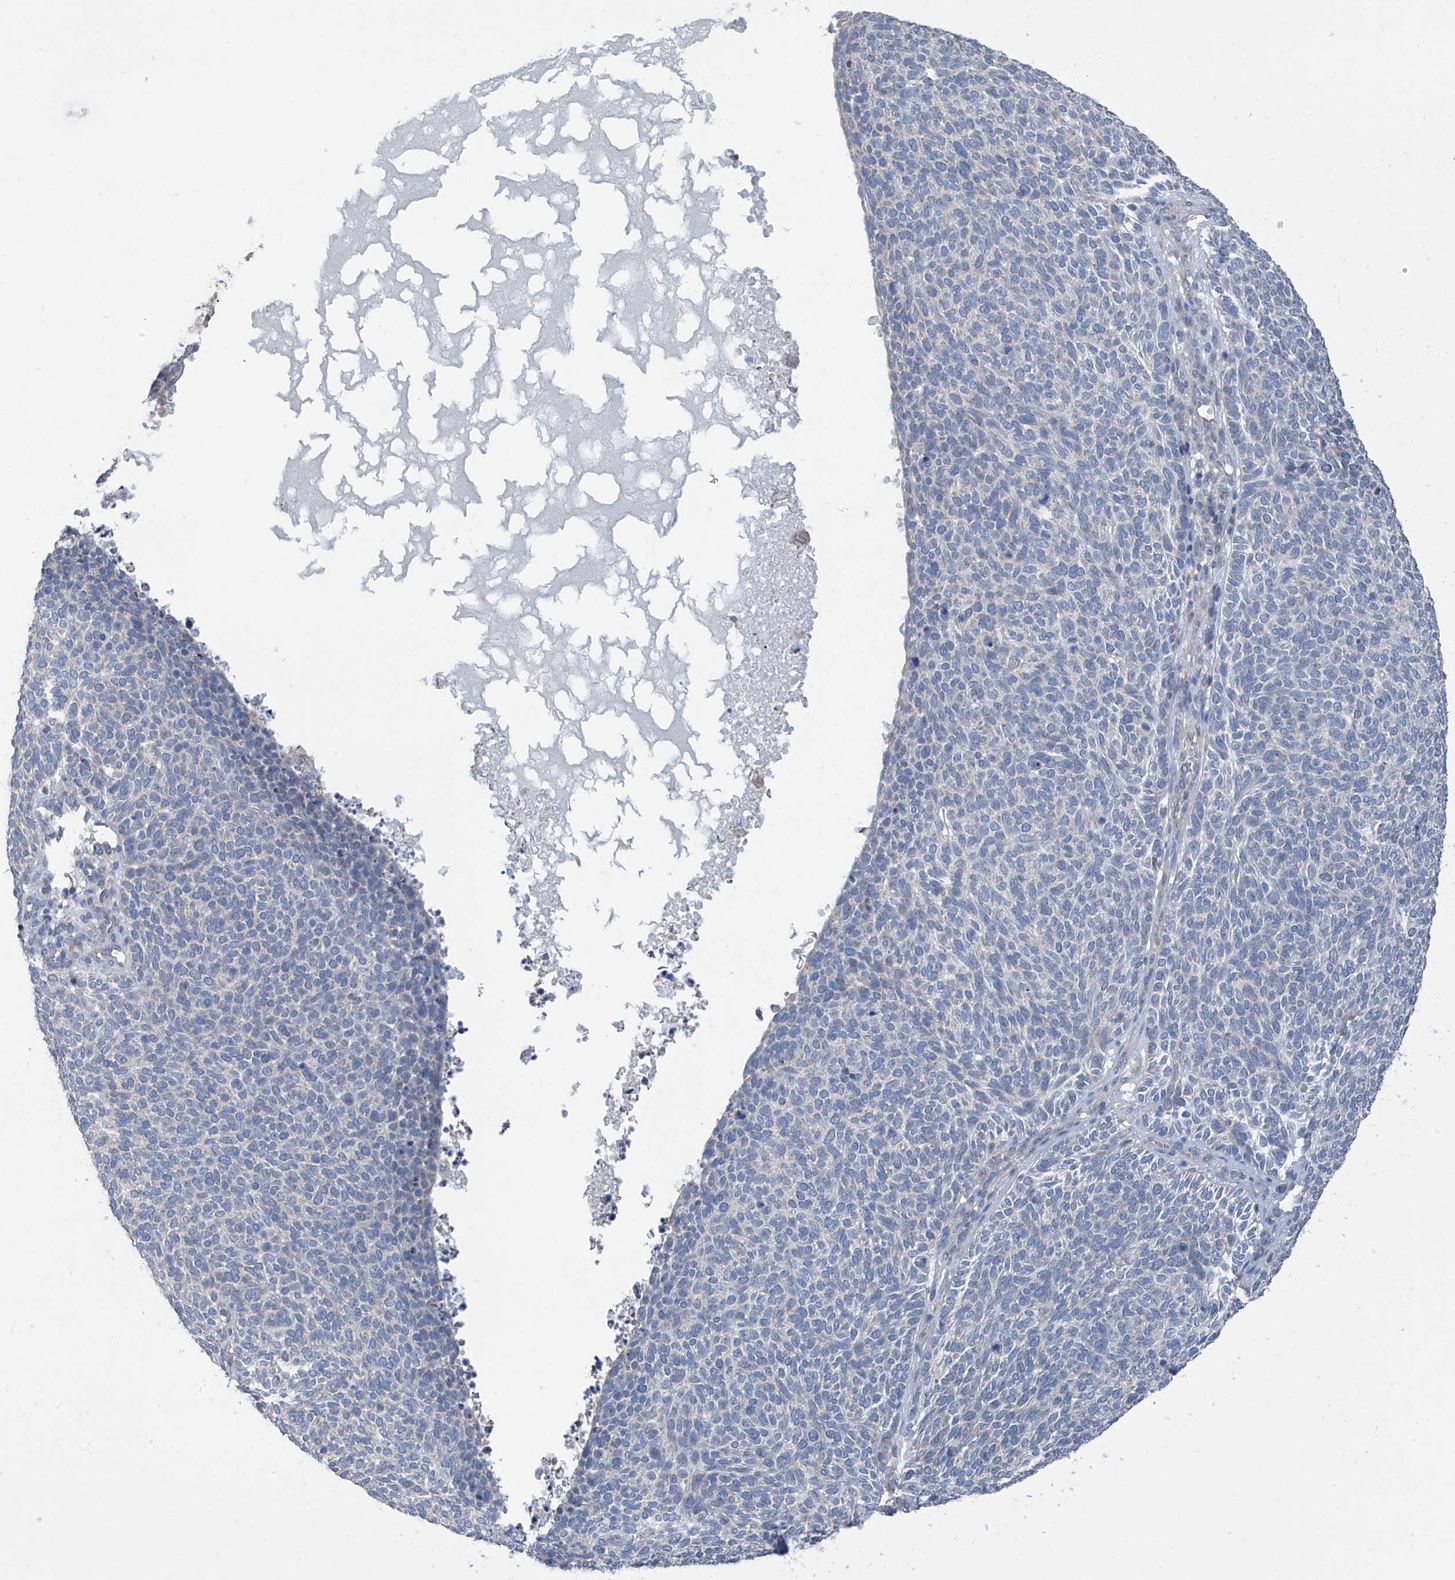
{"staining": {"intensity": "negative", "quantity": "none", "location": "none"}, "tissue": "skin cancer", "cell_type": "Tumor cells", "image_type": "cancer", "snomed": [{"axis": "morphology", "description": "Squamous cell carcinoma, NOS"}, {"axis": "topography", "description": "Skin"}], "caption": "Tumor cells show no significant protein staining in skin squamous cell carcinoma.", "gene": "SYN3", "patient": {"sex": "female", "age": 90}}